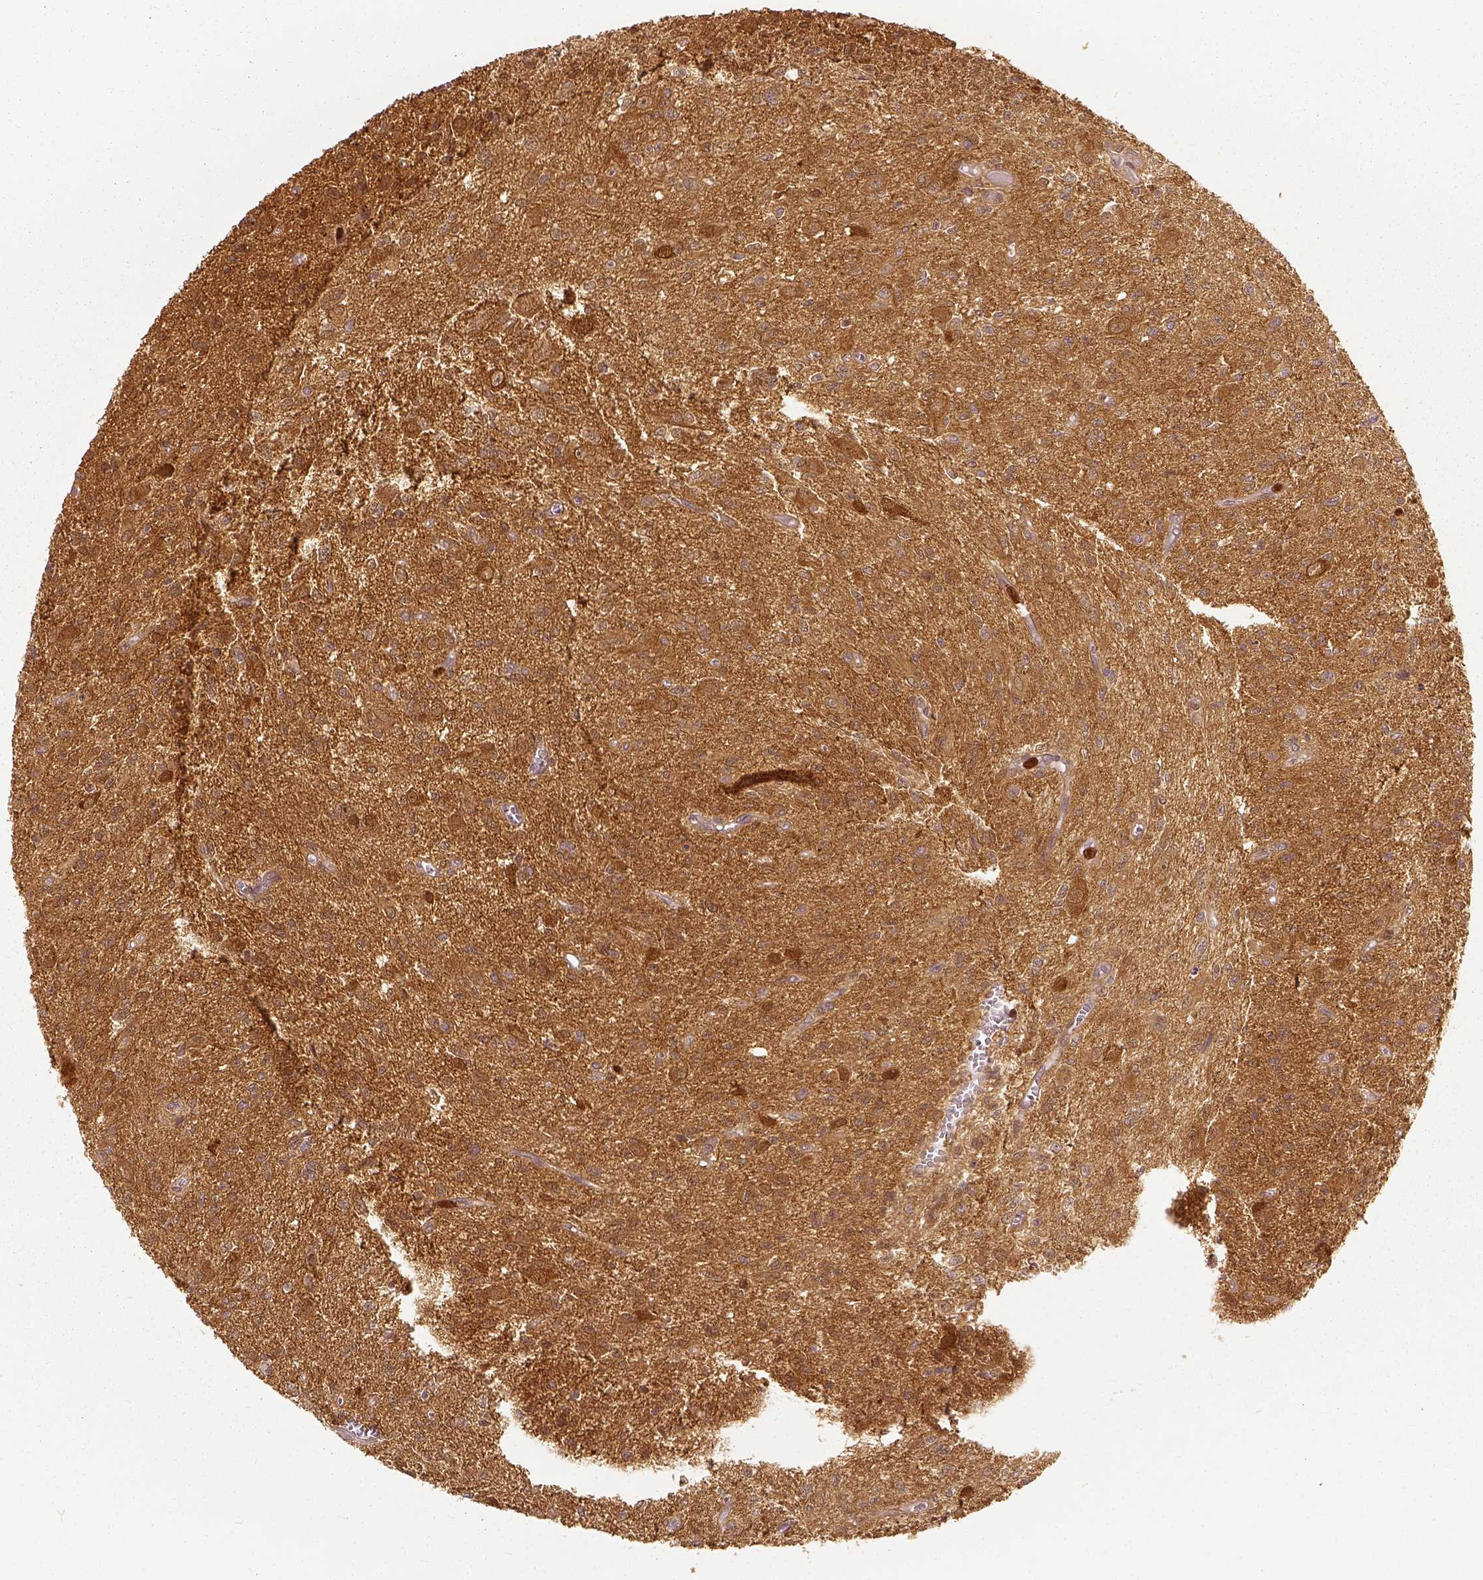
{"staining": {"intensity": "moderate", "quantity": ">75%", "location": "cytoplasmic/membranous"}, "tissue": "glioma", "cell_type": "Tumor cells", "image_type": "cancer", "snomed": [{"axis": "morphology", "description": "Glioma, malignant, Low grade"}, {"axis": "topography", "description": "Brain"}], "caption": "The photomicrograph displays staining of glioma, revealing moderate cytoplasmic/membranous protein staining (brown color) within tumor cells. The staining was performed using DAB, with brown indicating positive protein expression. Nuclei are stained blue with hematoxylin.", "gene": "GPI", "patient": {"sex": "male", "age": 64}}